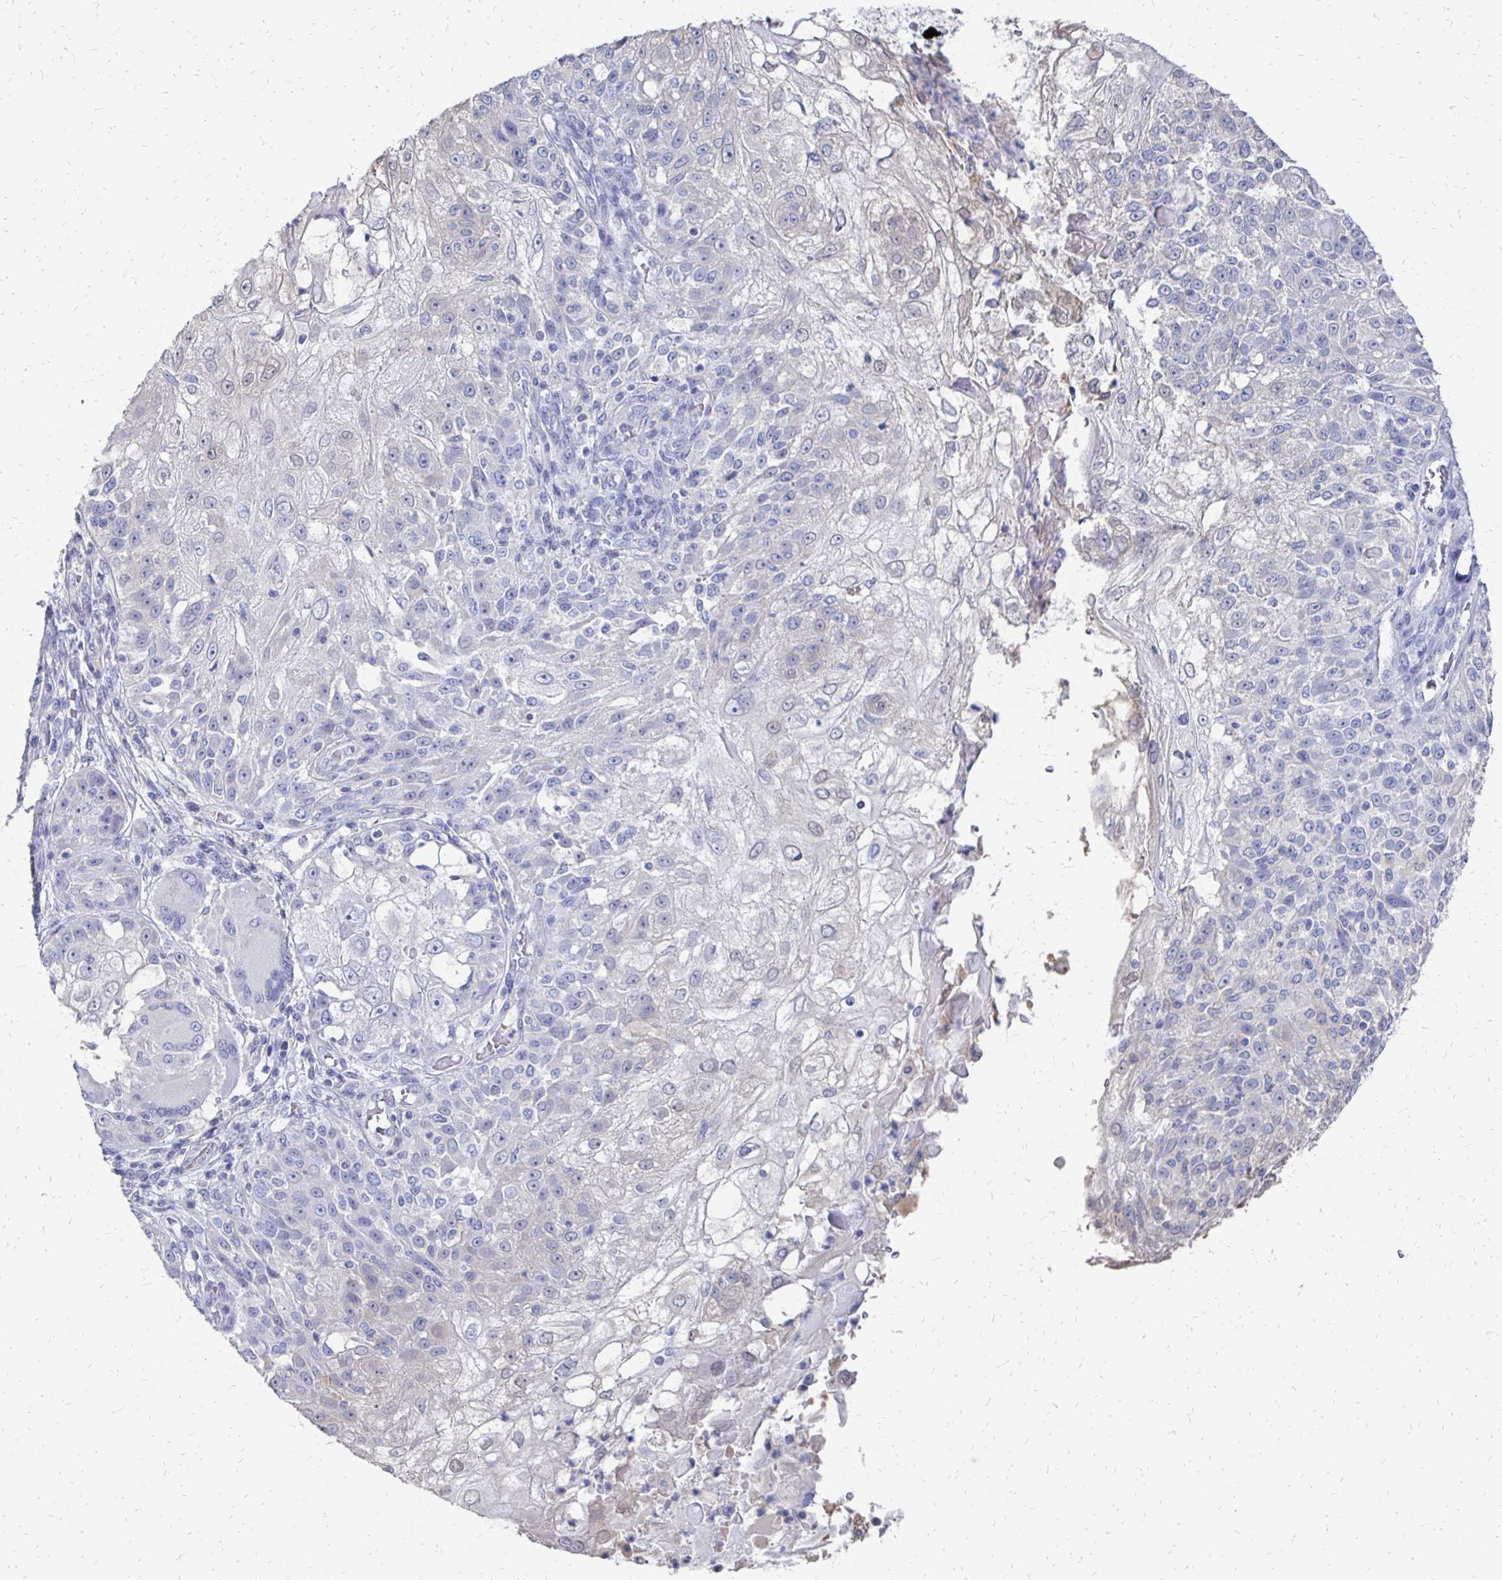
{"staining": {"intensity": "negative", "quantity": "none", "location": "none"}, "tissue": "skin cancer", "cell_type": "Tumor cells", "image_type": "cancer", "snomed": [{"axis": "morphology", "description": "Normal tissue, NOS"}, {"axis": "morphology", "description": "Squamous cell carcinoma, NOS"}, {"axis": "topography", "description": "Skin"}], "caption": "Tumor cells show no significant staining in skin cancer (squamous cell carcinoma).", "gene": "SYCP3", "patient": {"sex": "female", "age": 83}}